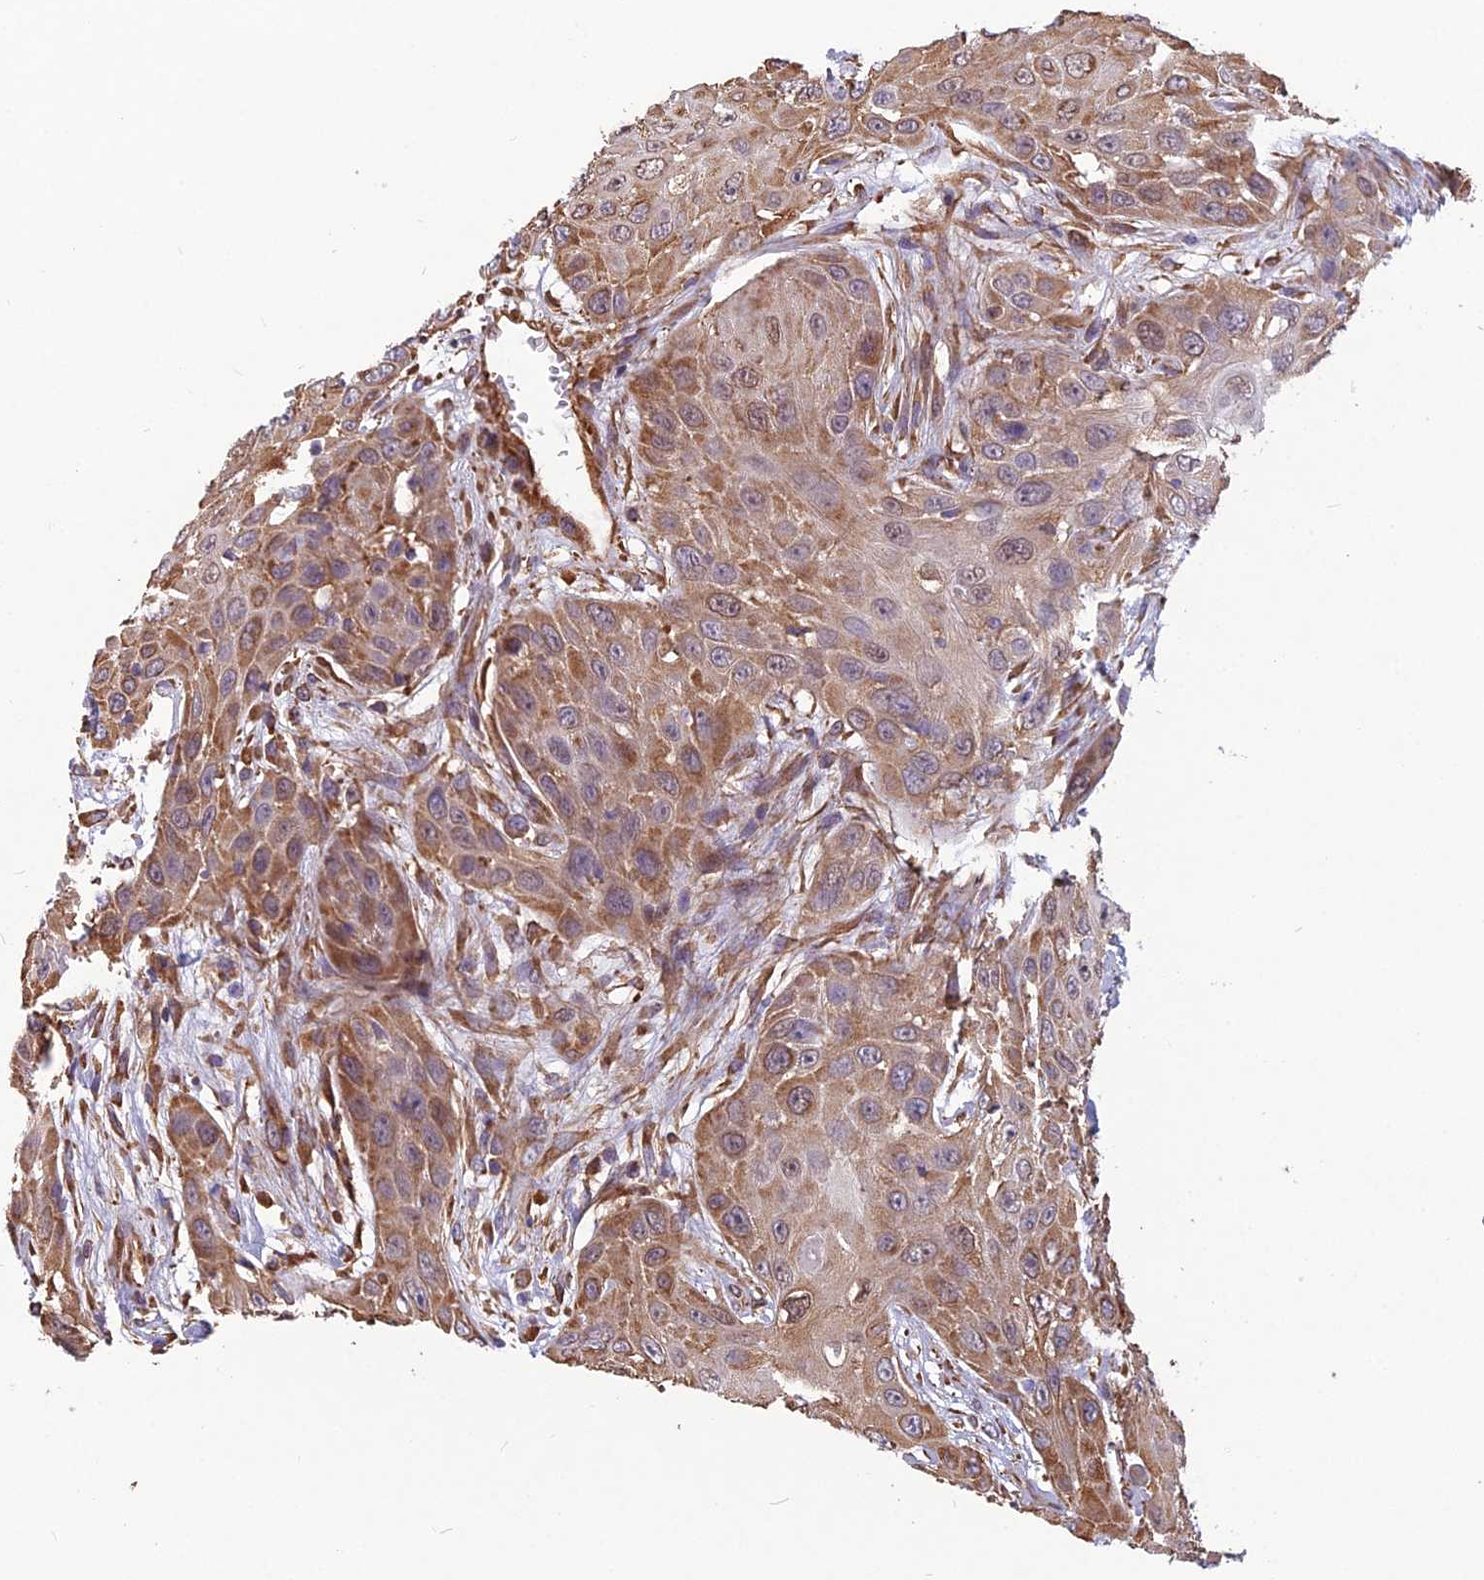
{"staining": {"intensity": "moderate", "quantity": ">75%", "location": "cytoplasmic/membranous"}, "tissue": "head and neck cancer", "cell_type": "Tumor cells", "image_type": "cancer", "snomed": [{"axis": "morphology", "description": "Squamous cell carcinoma, NOS"}, {"axis": "topography", "description": "Head-Neck"}], "caption": "A brown stain labels moderate cytoplasmic/membranous staining of a protein in human head and neck squamous cell carcinoma tumor cells. The protein of interest is shown in brown color, while the nuclei are stained blue.", "gene": "SPDL1", "patient": {"sex": "male", "age": 81}}